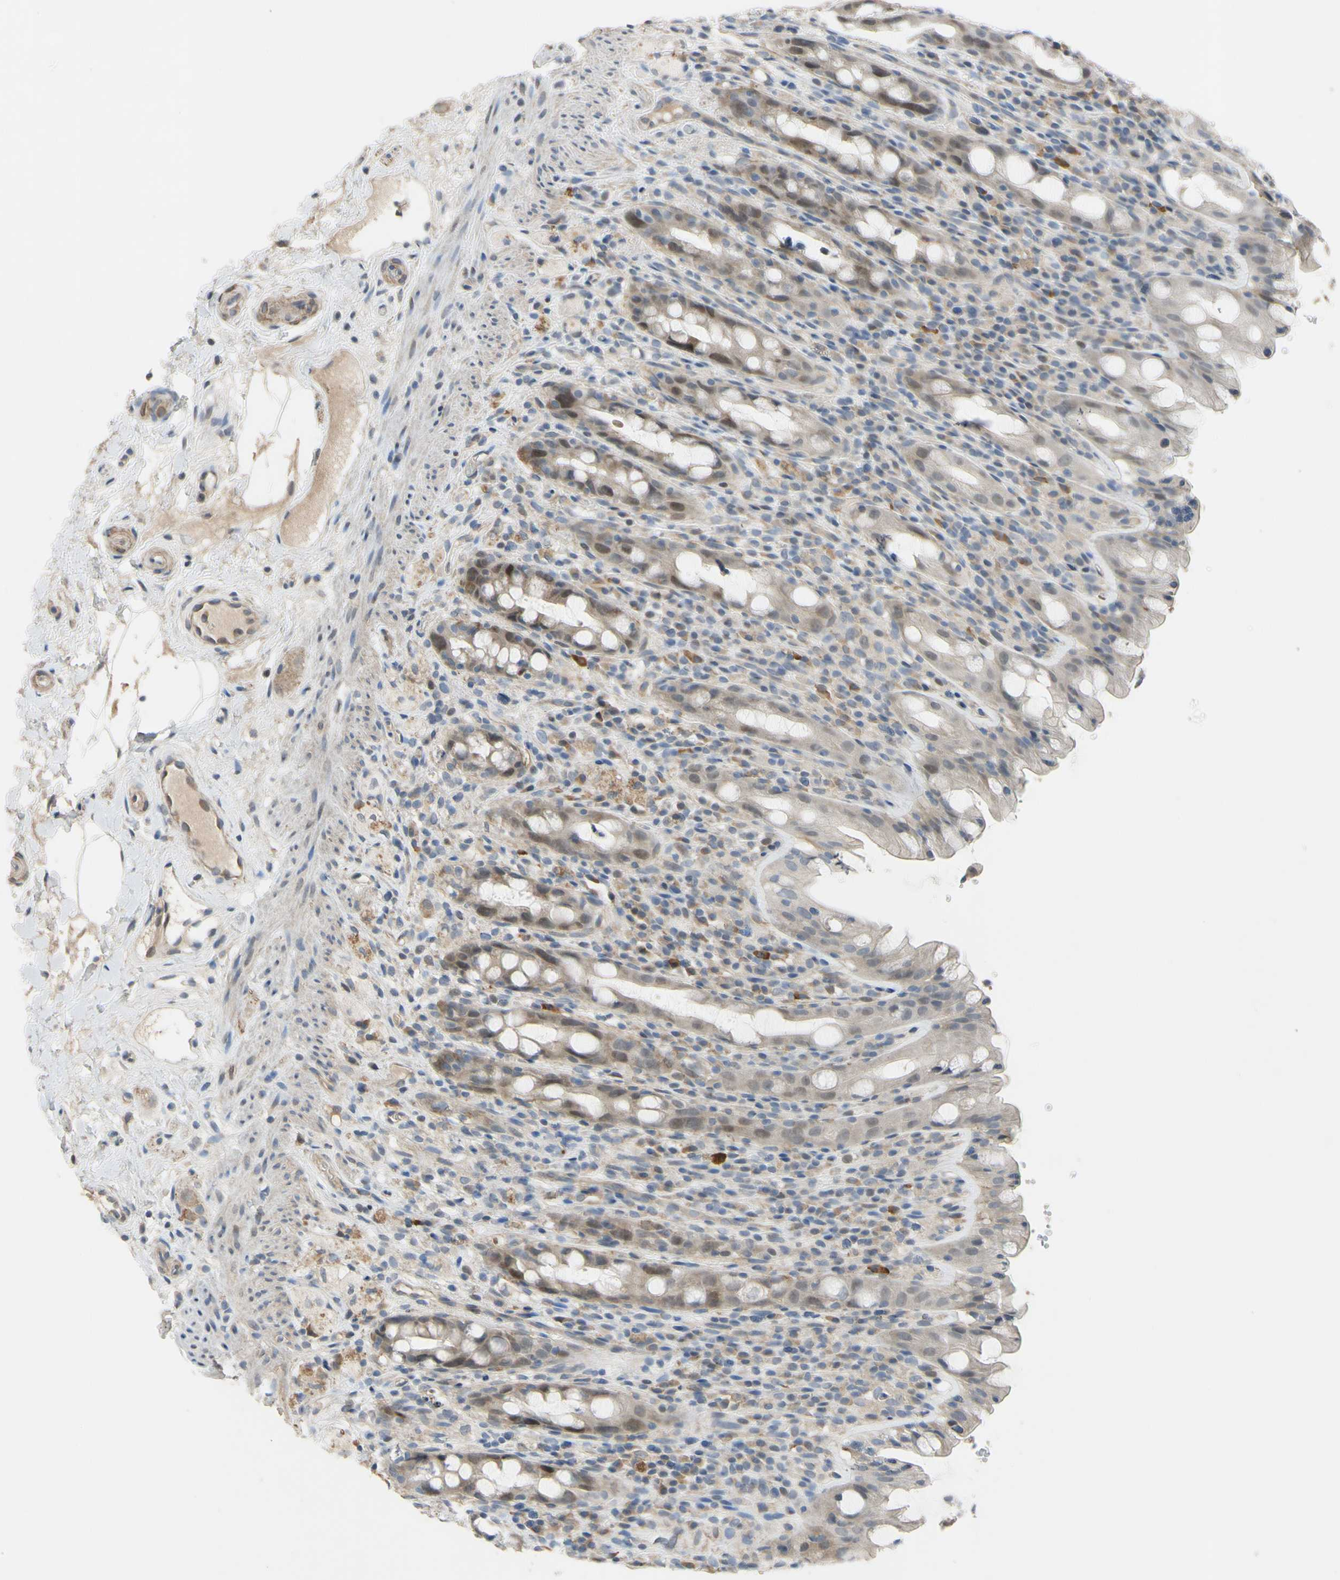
{"staining": {"intensity": "moderate", "quantity": "<25%", "location": "nuclear"}, "tissue": "rectum", "cell_type": "Glandular cells", "image_type": "normal", "snomed": [{"axis": "morphology", "description": "Normal tissue, NOS"}, {"axis": "topography", "description": "Rectum"}], "caption": "Protein analysis of unremarkable rectum shows moderate nuclear expression in approximately <25% of glandular cells. (Brightfield microscopy of DAB IHC at high magnification).", "gene": "LHX9", "patient": {"sex": "male", "age": 44}}